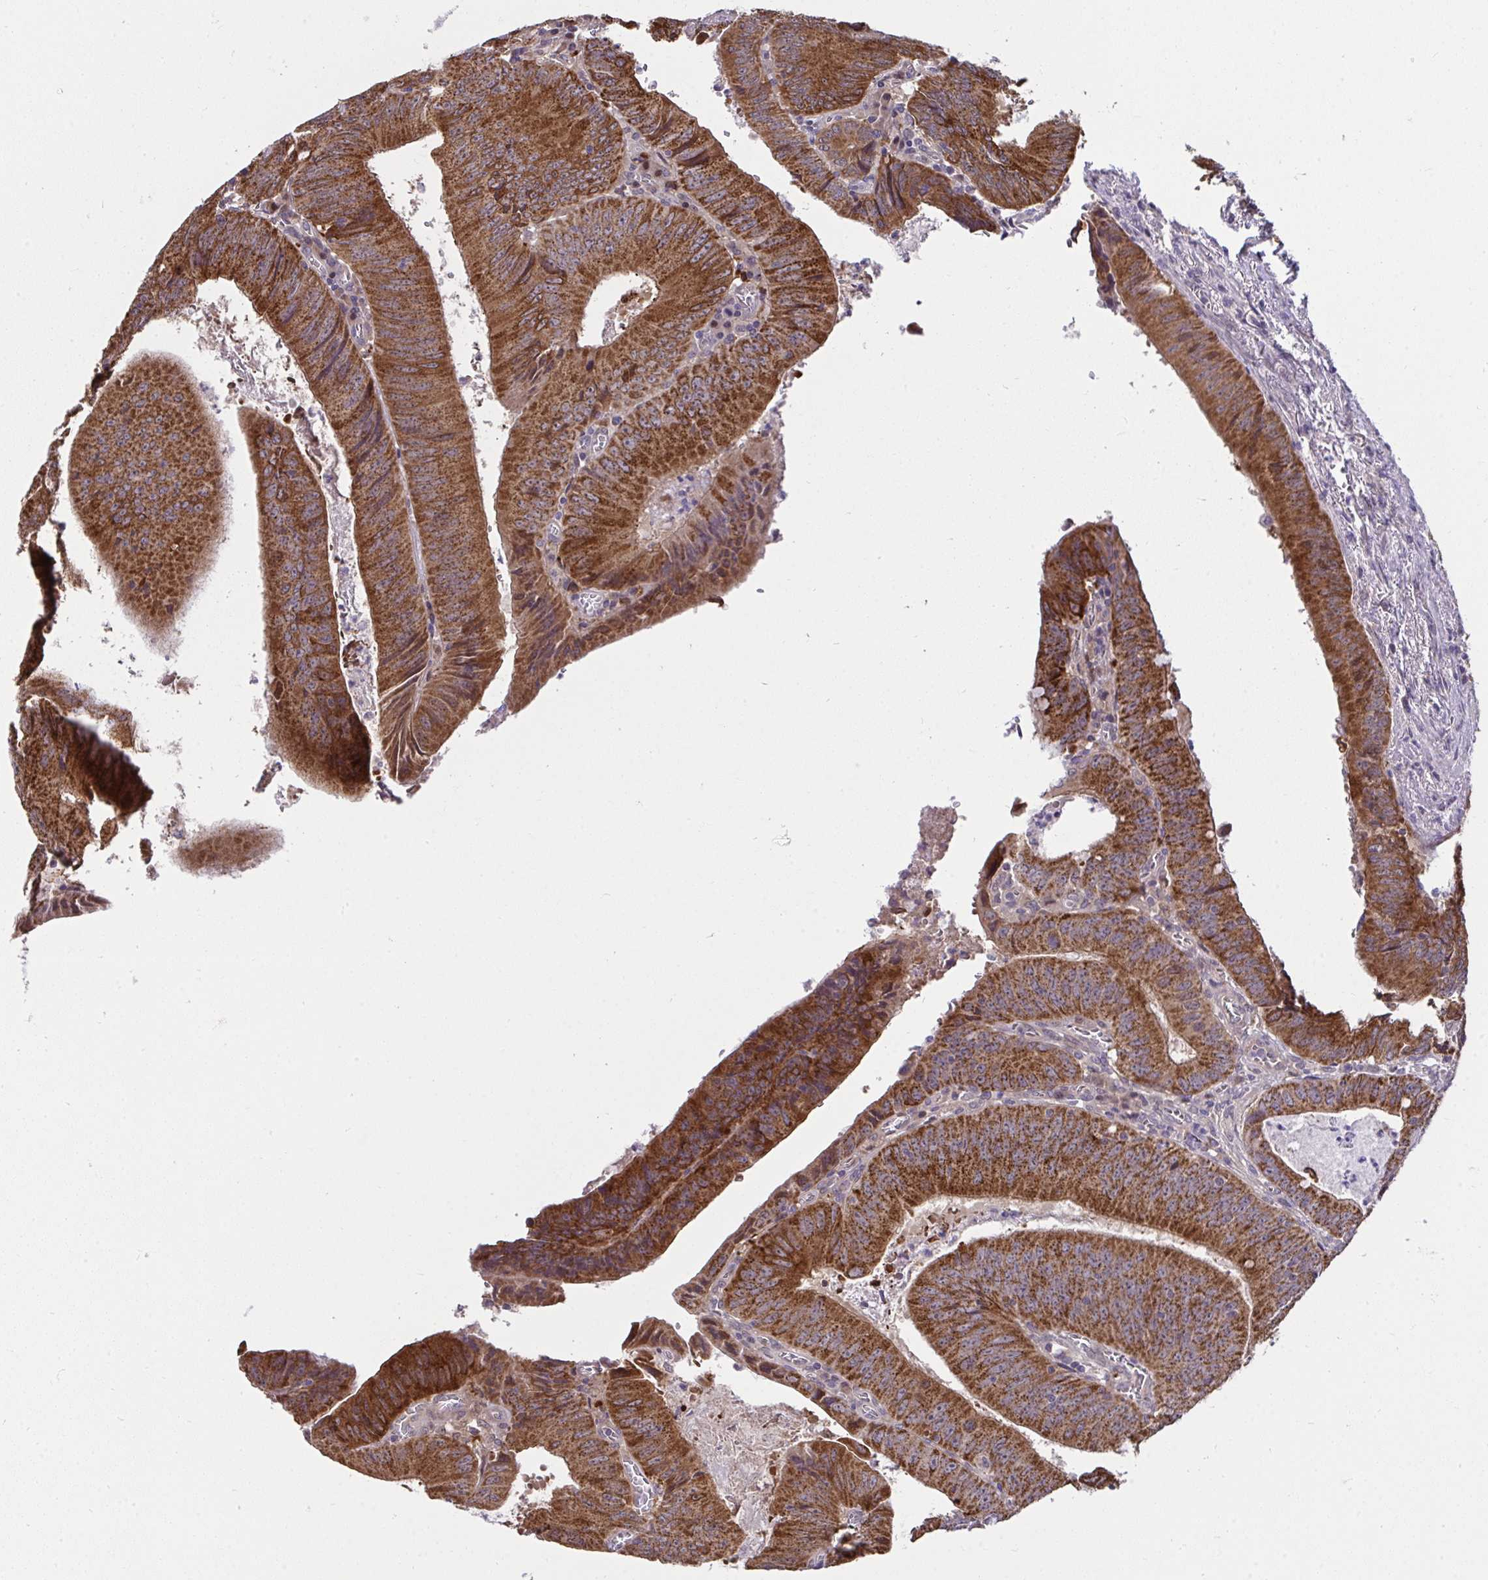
{"staining": {"intensity": "strong", "quantity": ">75%", "location": "cytoplasmic/membranous"}, "tissue": "colorectal cancer", "cell_type": "Tumor cells", "image_type": "cancer", "snomed": [{"axis": "morphology", "description": "Adenocarcinoma, NOS"}, {"axis": "topography", "description": "Rectum"}], "caption": "Strong cytoplasmic/membranous protein staining is appreciated in about >75% of tumor cells in colorectal adenocarcinoma.", "gene": "RDH14", "patient": {"sex": "female", "age": 72}}